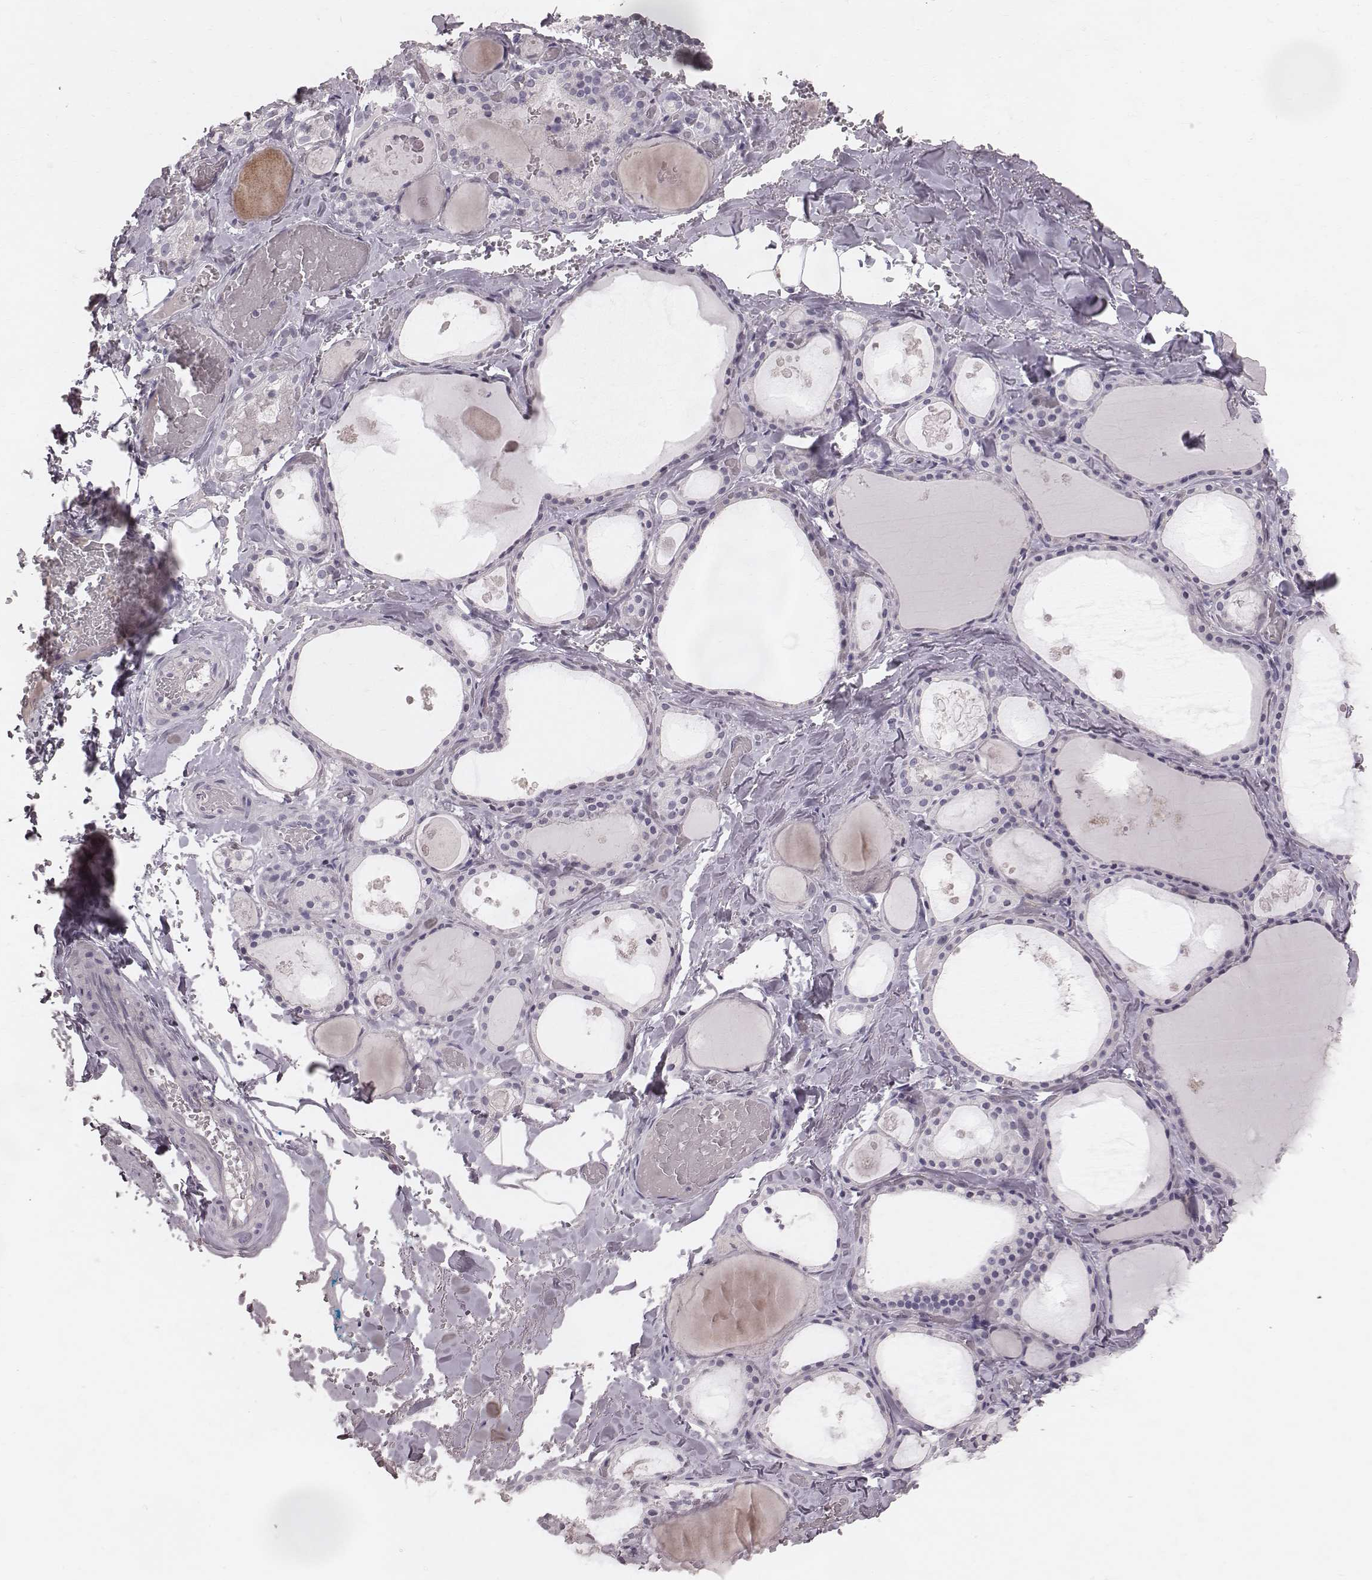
{"staining": {"intensity": "negative", "quantity": "none", "location": "none"}, "tissue": "thyroid gland", "cell_type": "Glandular cells", "image_type": "normal", "snomed": [{"axis": "morphology", "description": "Normal tissue, NOS"}, {"axis": "topography", "description": "Thyroid gland"}], "caption": "Immunohistochemistry histopathology image of normal thyroid gland: human thyroid gland stained with DAB (3,3'-diaminobenzidine) shows no significant protein positivity in glandular cells.", "gene": "CFTR", "patient": {"sex": "male", "age": 56}}